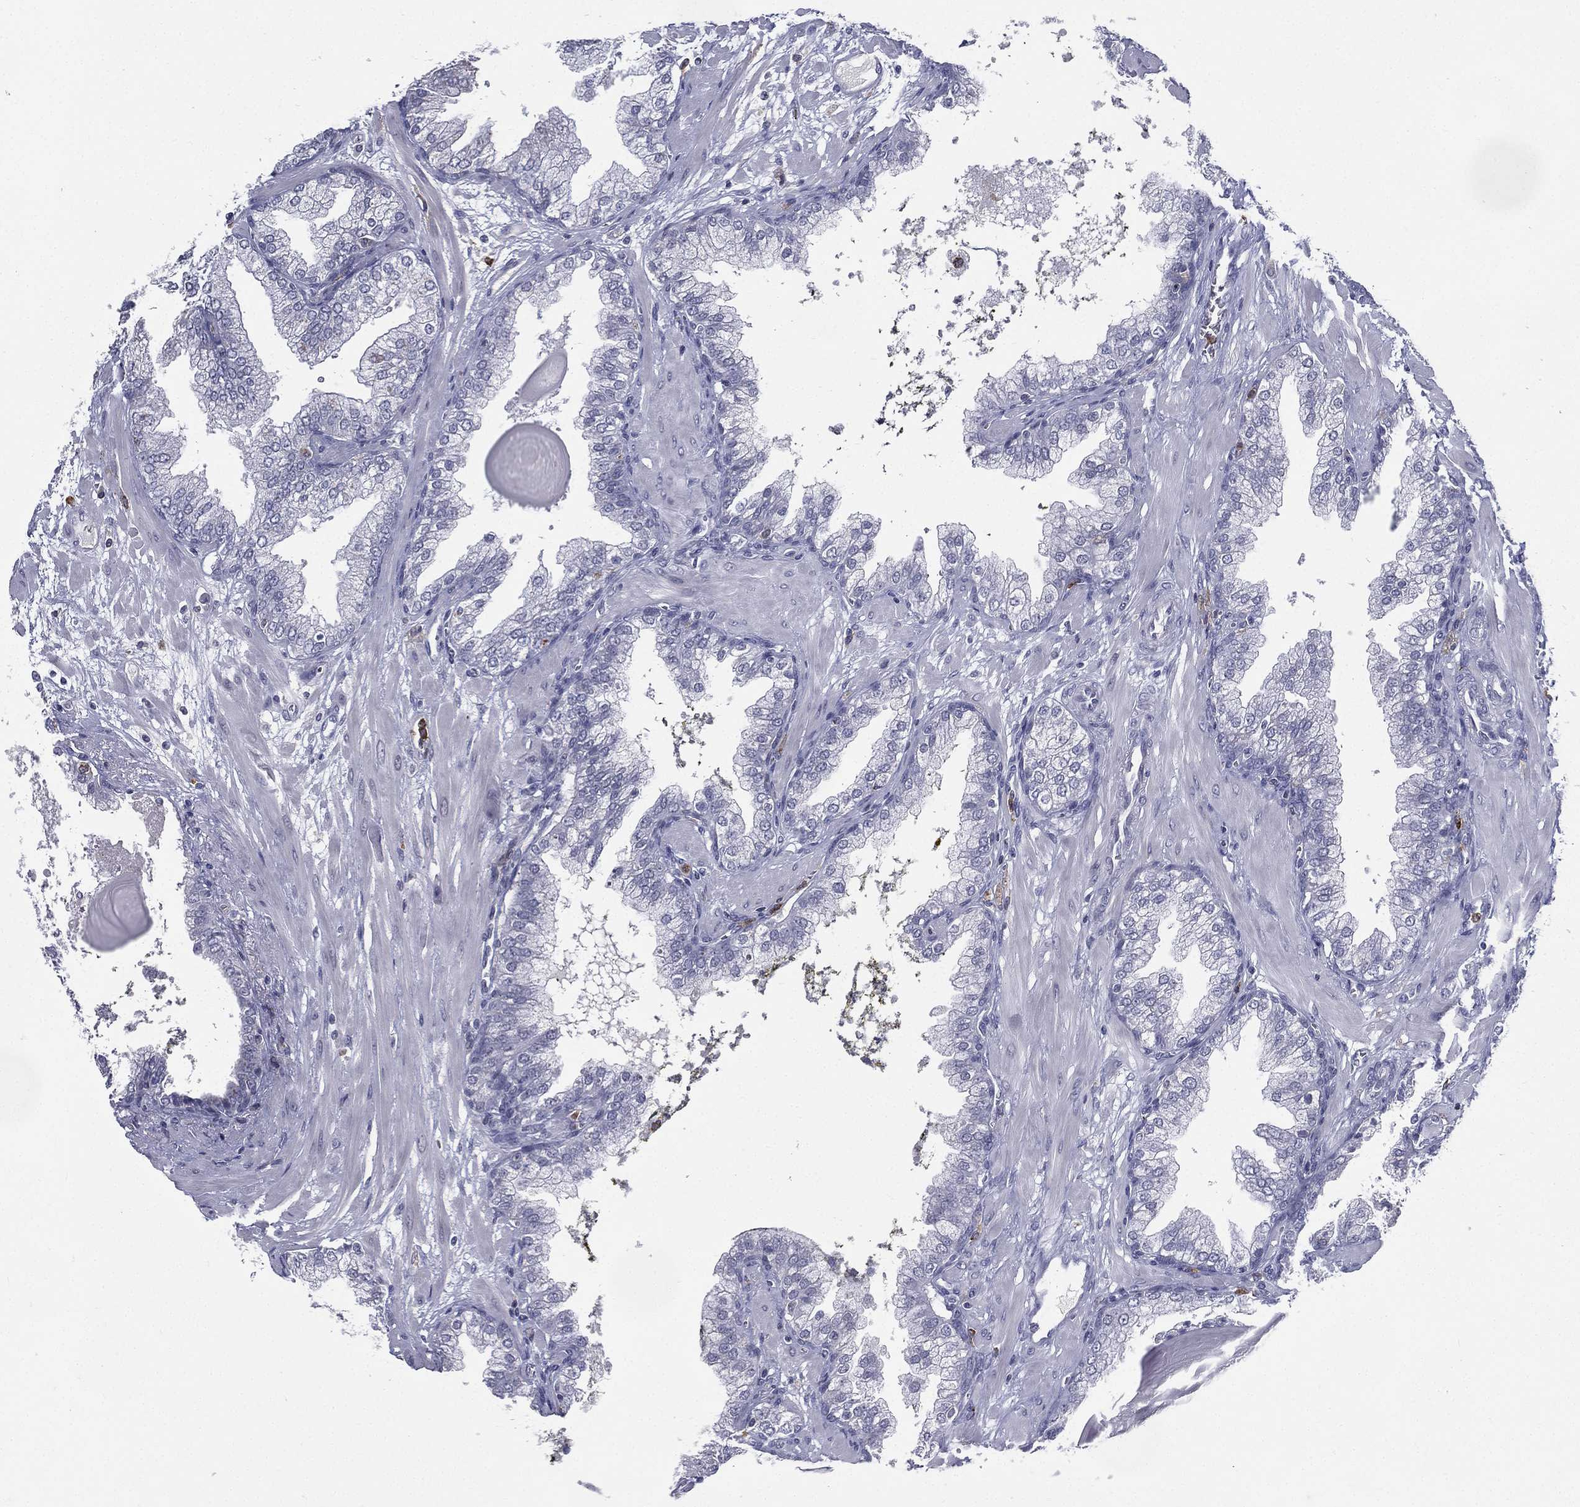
{"staining": {"intensity": "moderate", "quantity": "25%-75%", "location": "cytoplasmic/membranous"}, "tissue": "prostate cancer", "cell_type": "Tumor cells", "image_type": "cancer", "snomed": [{"axis": "morphology", "description": "Adenocarcinoma, Low grade"}, {"axis": "topography", "description": "Prostate"}], "caption": "IHC photomicrograph of neoplastic tissue: human prostate cancer stained using immunohistochemistry displays medium levels of moderate protein expression localized specifically in the cytoplasmic/membranous of tumor cells, appearing as a cytoplasmic/membranous brown color.", "gene": "EVI2B", "patient": {"sex": "male", "age": 62}}